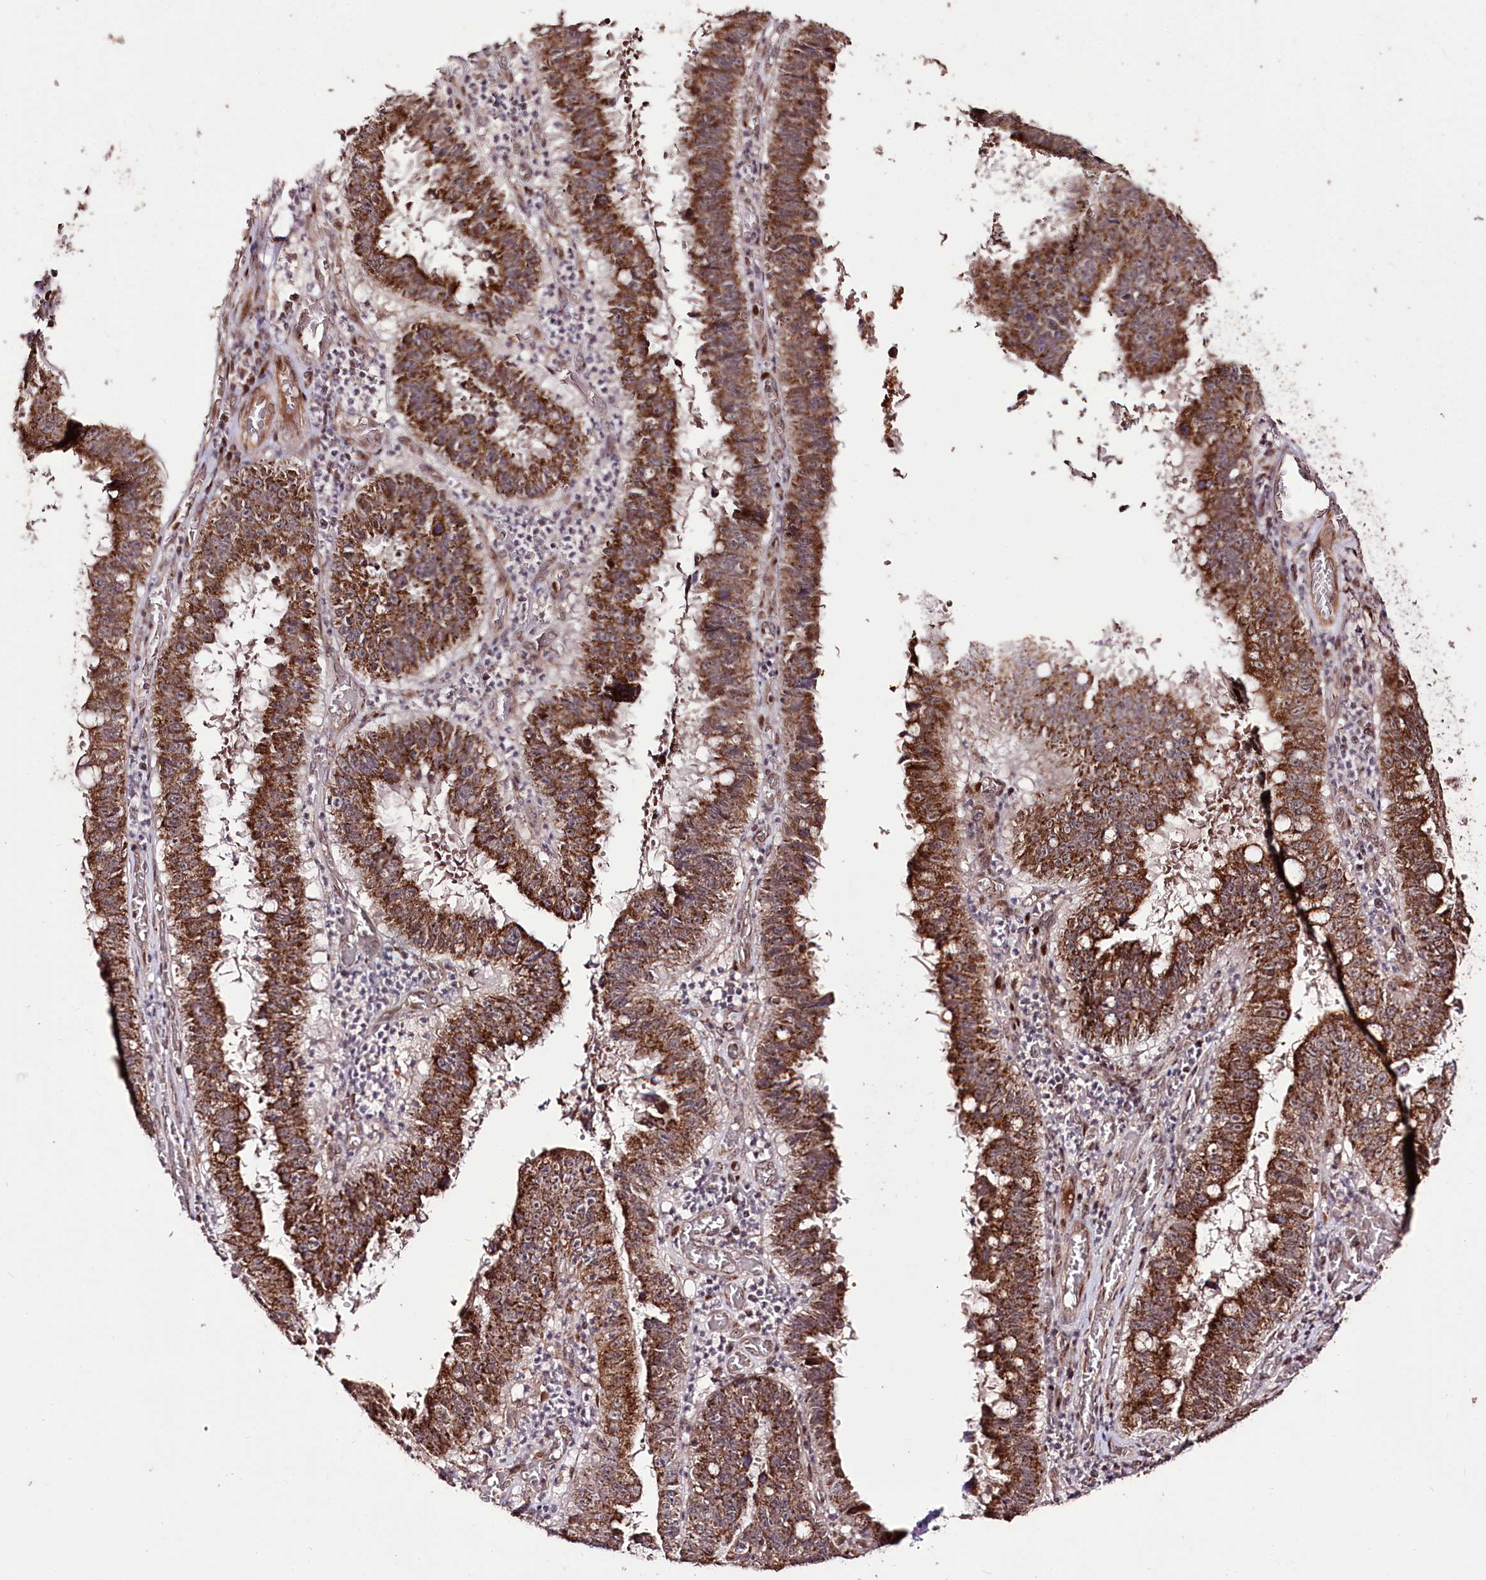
{"staining": {"intensity": "strong", "quantity": ">75%", "location": "cytoplasmic/membranous"}, "tissue": "stomach cancer", "cell_type": "Tumor cells", "image_type": "cancer", "snomed": [{"axis": "morphology", "description": "Adenocarcinoma, NOS"}, {"axis": "topography", "description": "Stomach"}], "caption": "This is an image of immunohistochemistry staining of stomach cancer, which shows strong positivity in the cytoplasmic/membranous of tumor cells.", "gene": "CARD19", "patient": {"sex": "male", "age": 59}}